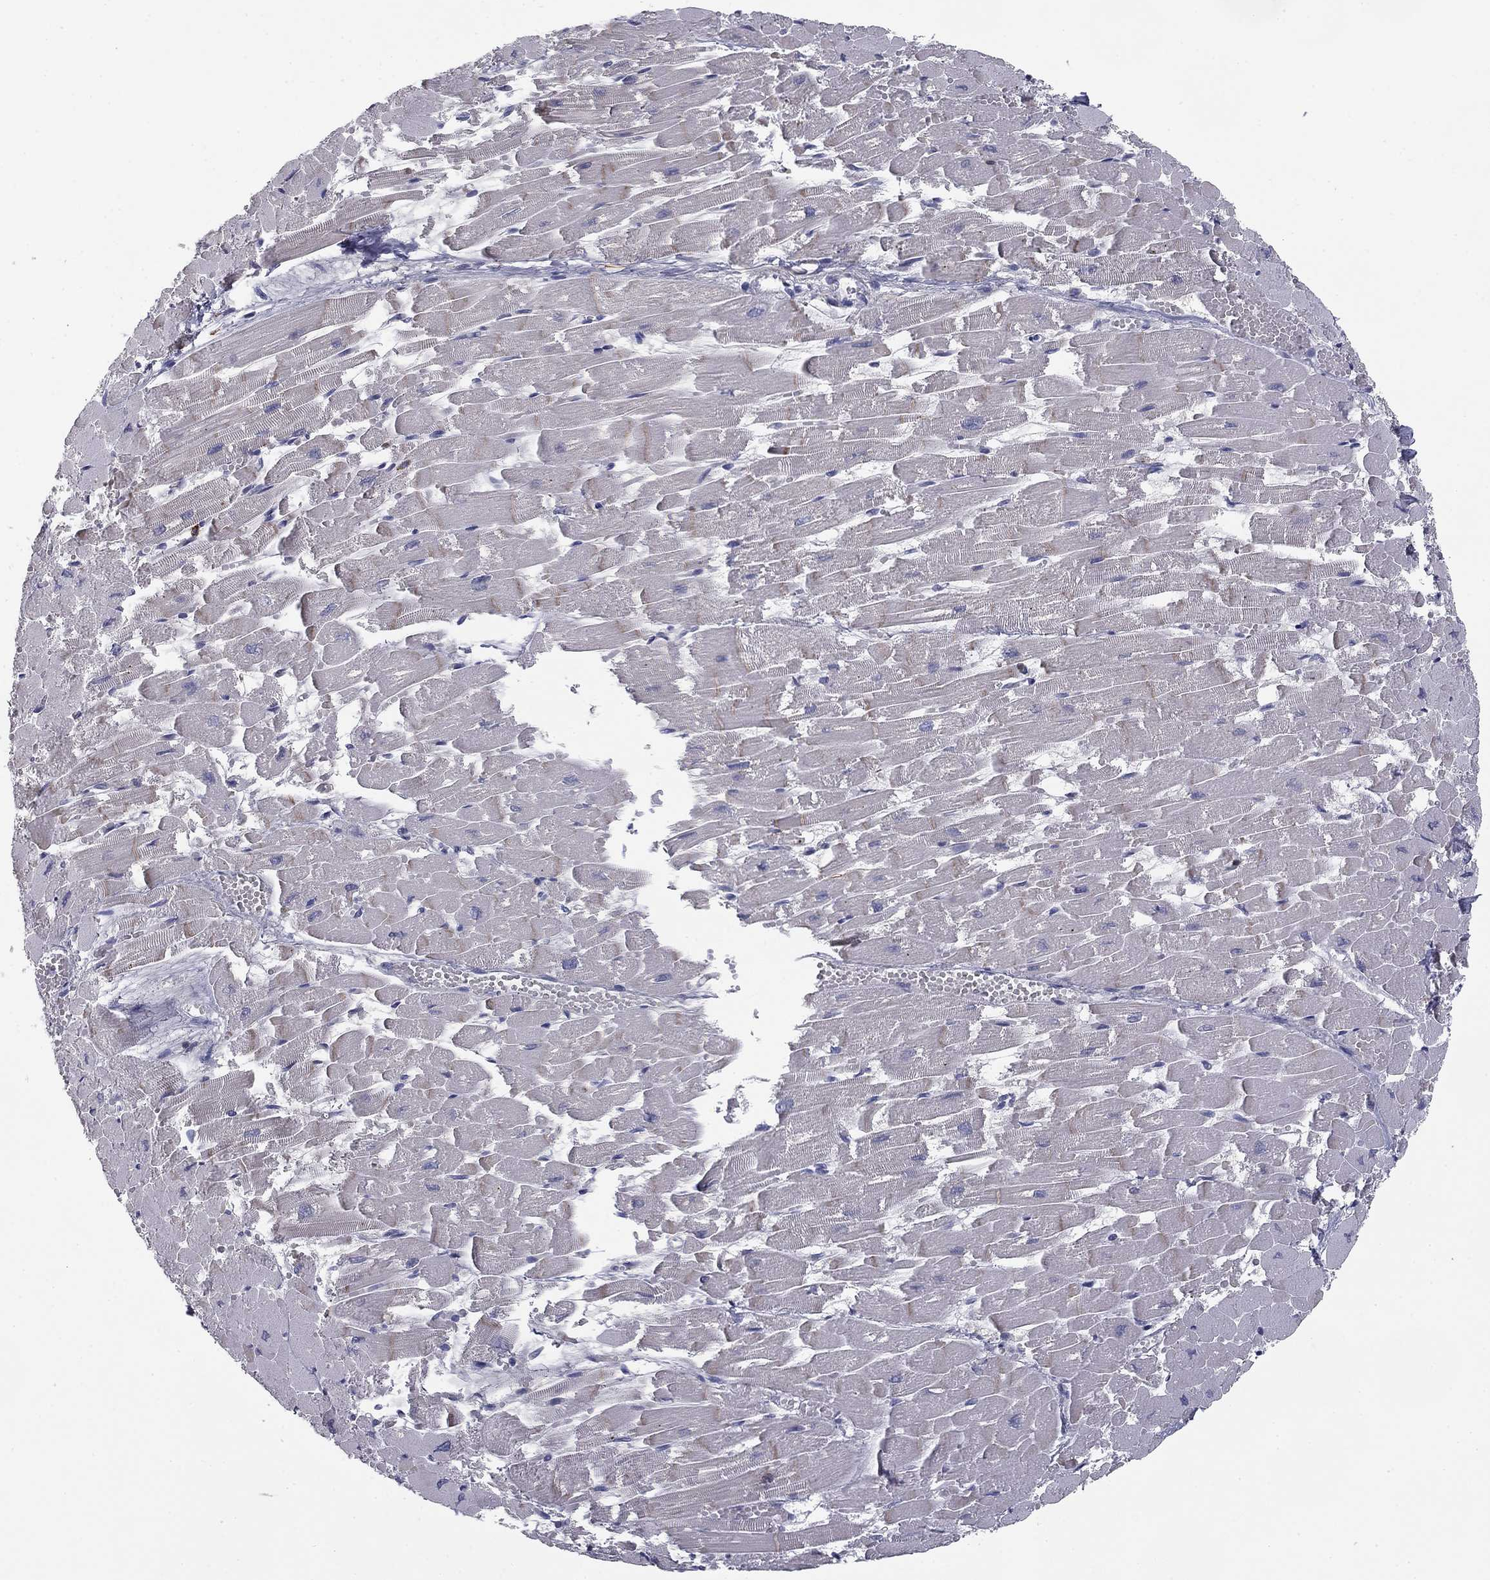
{"staining": {"intensity": "negative", "quantity": "none", "location": "none"}, "tissue": "heart muscle", "cell_type": "Cardiomyocytes", "image_type": "normal", "snomed": [{"axis": "morphology", "description": "Normal tissue, NOS"}, {"axis": "topography", "description": "Heart"}], "caption": "This is an immunohistochemistry (IHC) photomicrograph of normal human heart muscle. There is no staining in cardiomyocytes.", "gene": "TRAT1", "patient": {"sex": "female", "age": 52}}